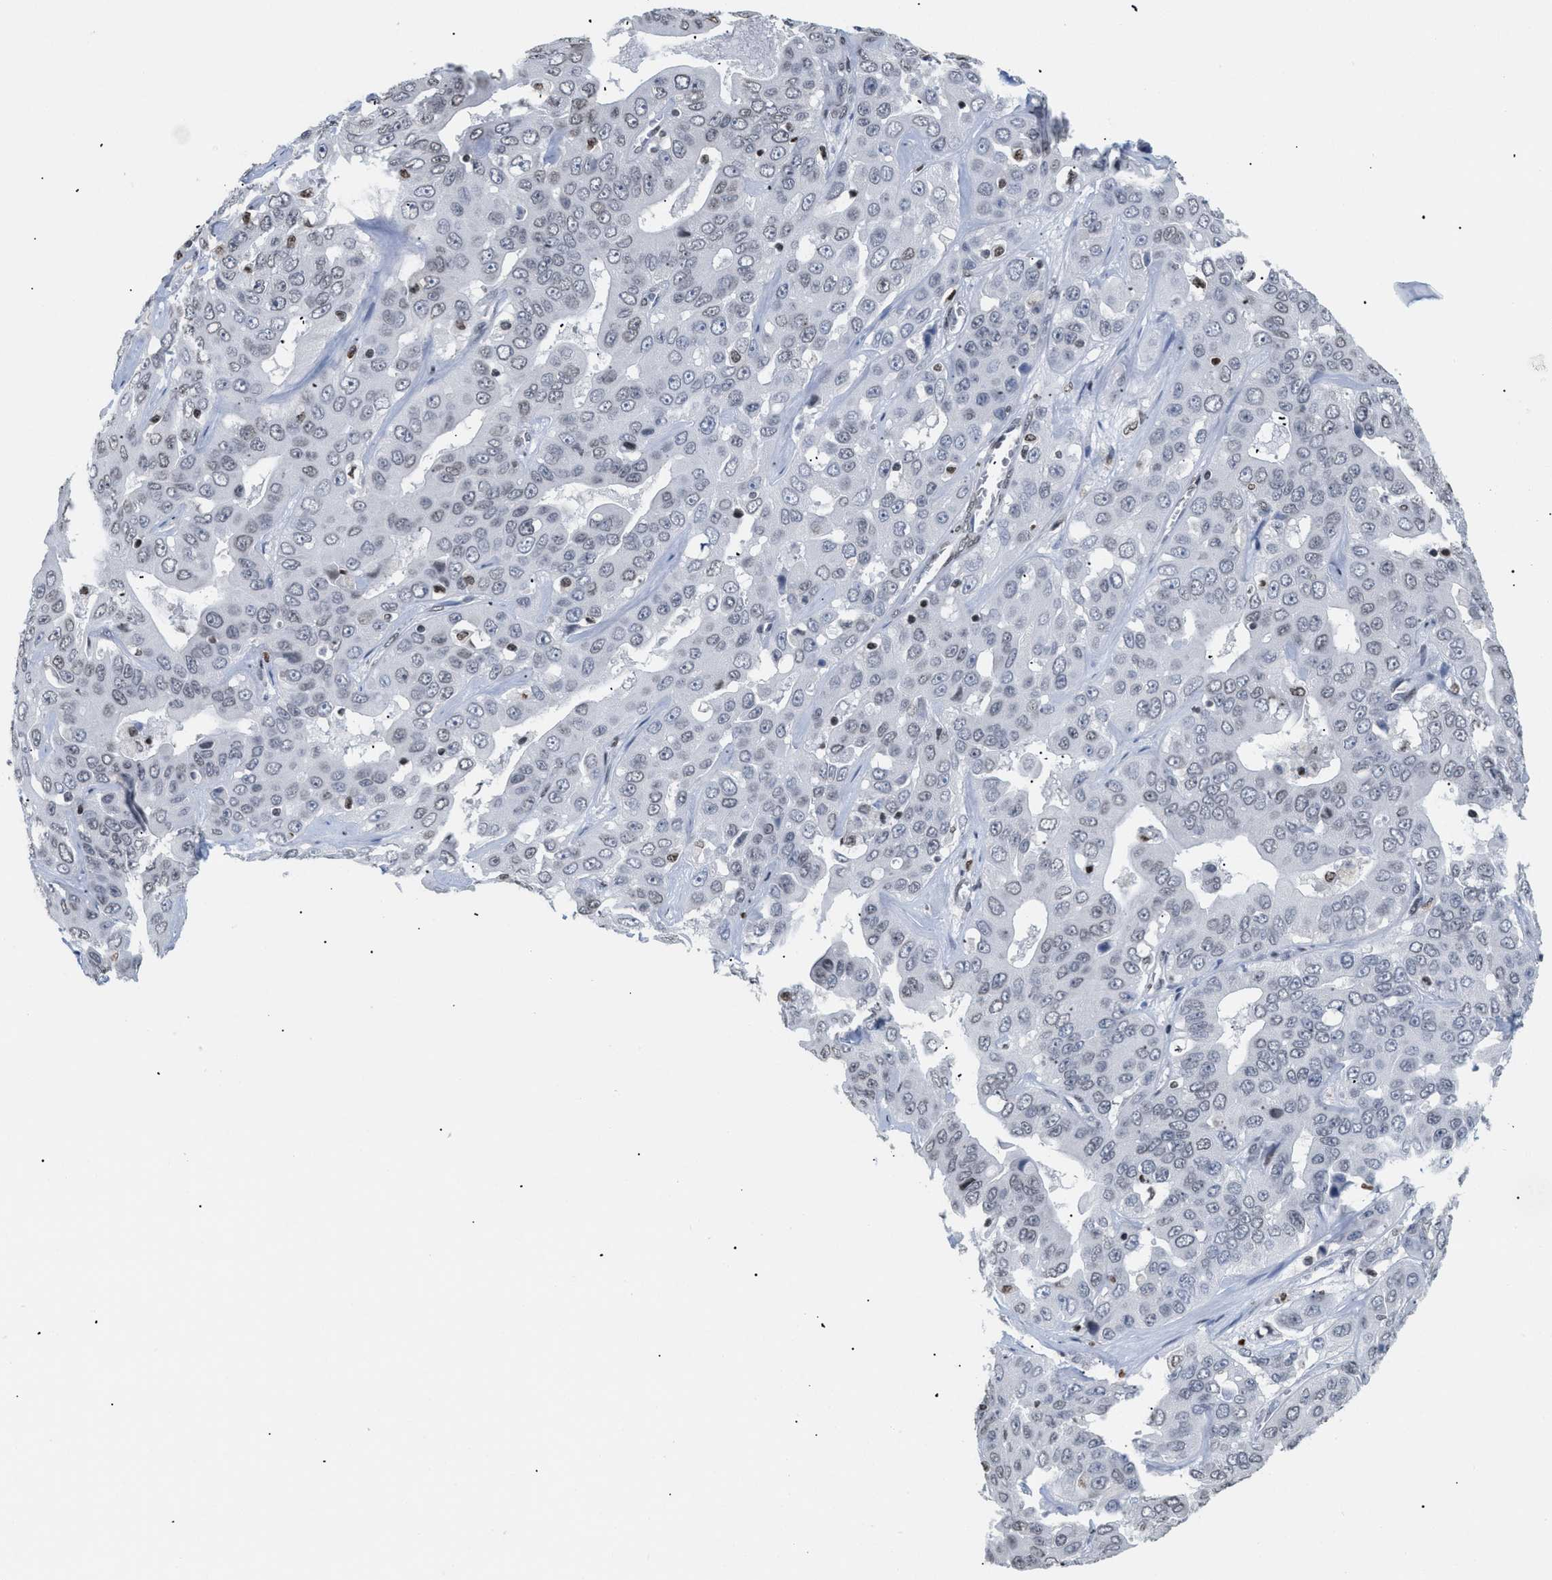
{"staining": {"intensity": "weak", "quantity": "<25%", "location": "nuclear"}, "tissue": "liver cancer", "cell_type": "Tumor cells", "image_type": "cancer", "snomed": [{"axis": "morphology", "description": "Cholangiocarcinoma"}, {"axis": "topography", "description": "Liver"}], "caption": "Immunohistochemistry micrograph of neoplastic tissue: human liver cancer (cholangiocarcinoma) stained with DAB (3,3'-diaminobenzidine) displays no significant protein positivity in tumor cells.", "gene": "HMGN2", "patient": {"sex": "female", "age": 52}}